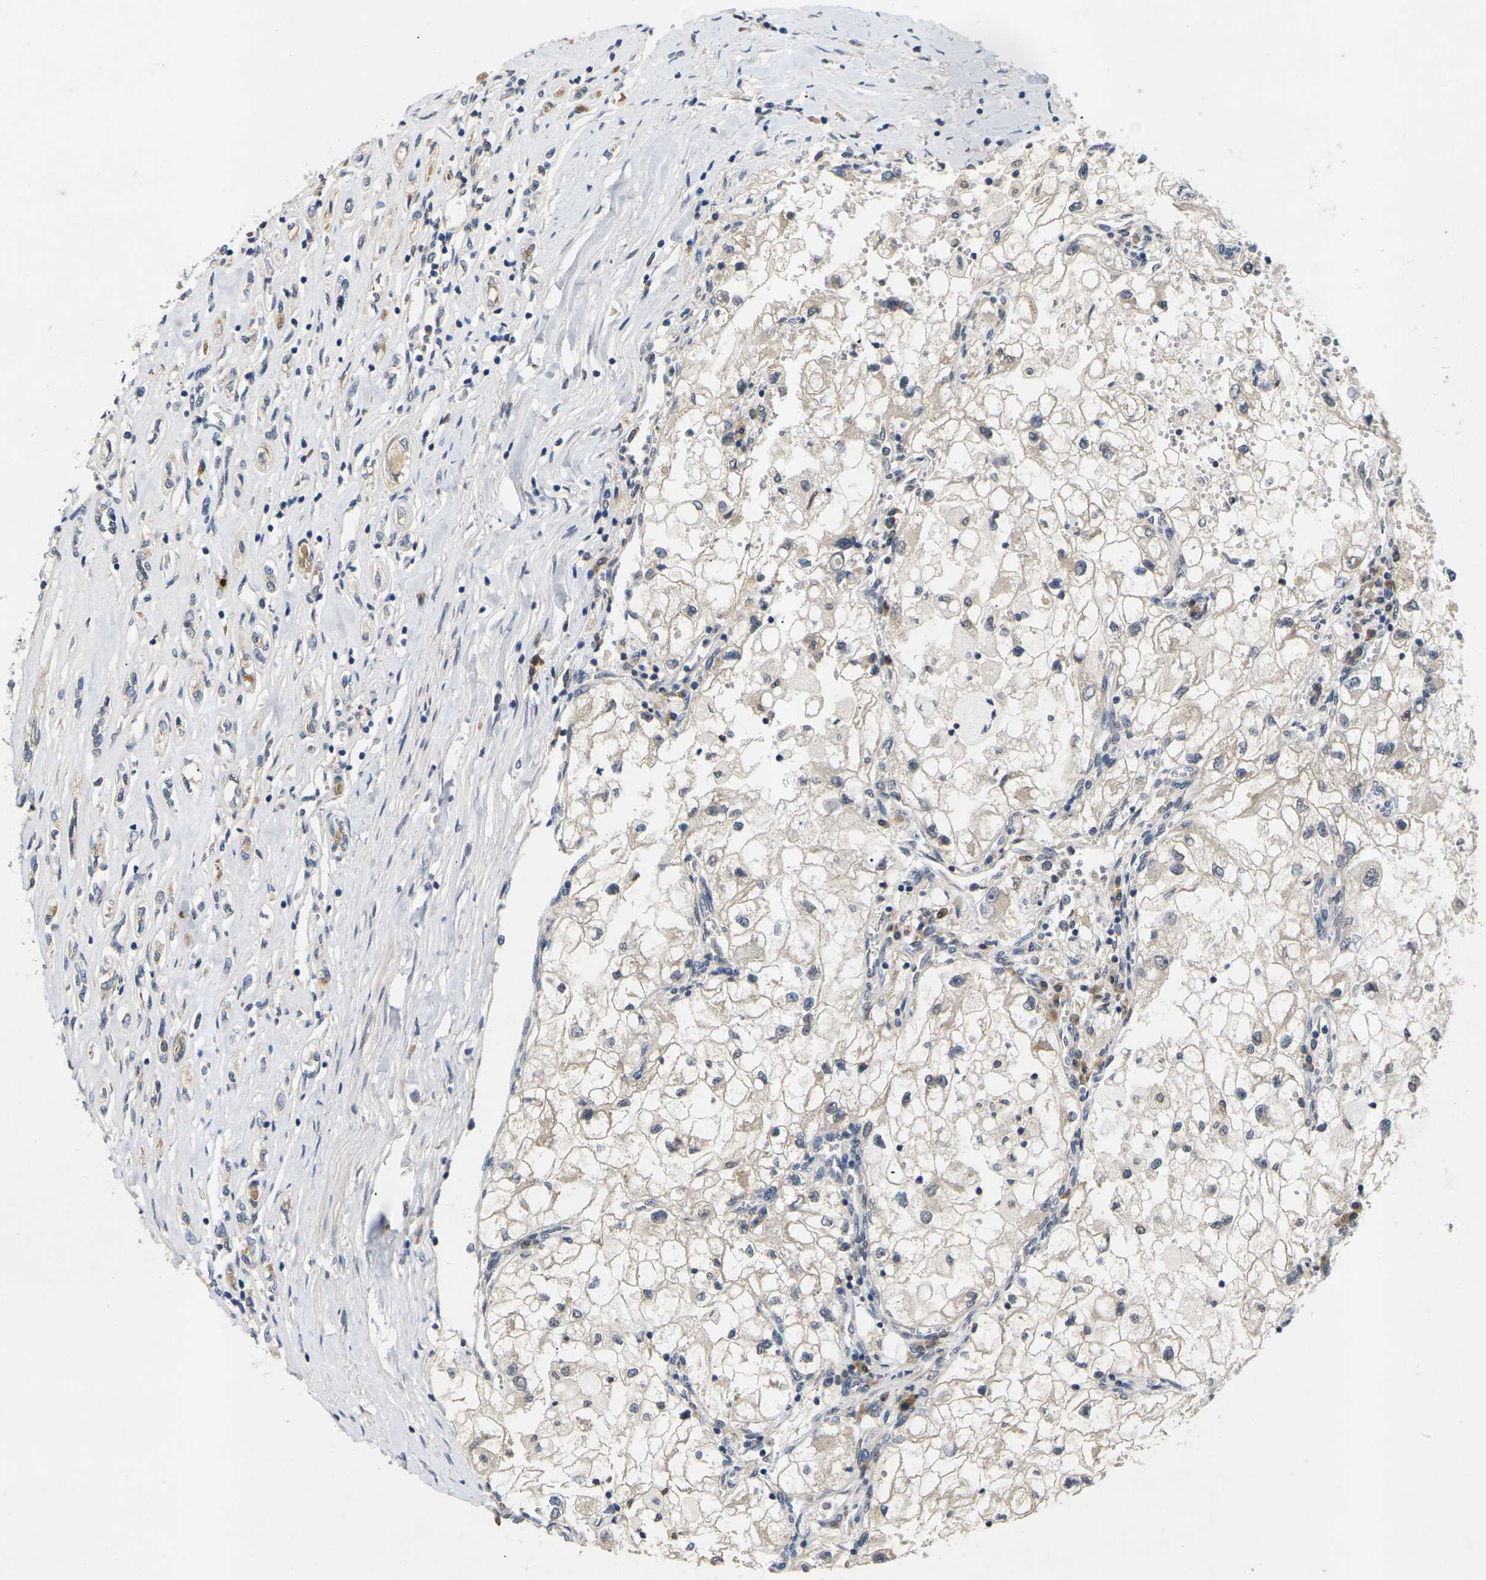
{"staining": {"intensity": "weak", "quantity": ">75%", "location": "cytoplasmic/membranous"}, "tissue": "renal cancer", "cell_type": "Tumor cells", "image_type": "cancer", "snomed": [{"axis": "morphology", "description": "Adenocarcinoma, NOS"}, {"axis": "topography", "description": "Kidney"}], "caption": "High-power microscopy captured an immunohistochemistry image of renal cancer (adenocarcinoma), revealing weak cytoplasmic/membranous positivity in approximately >75% of tumor cells.", "gene": "SLC2A2", "patient": {"sex": "female", "age": 70}}